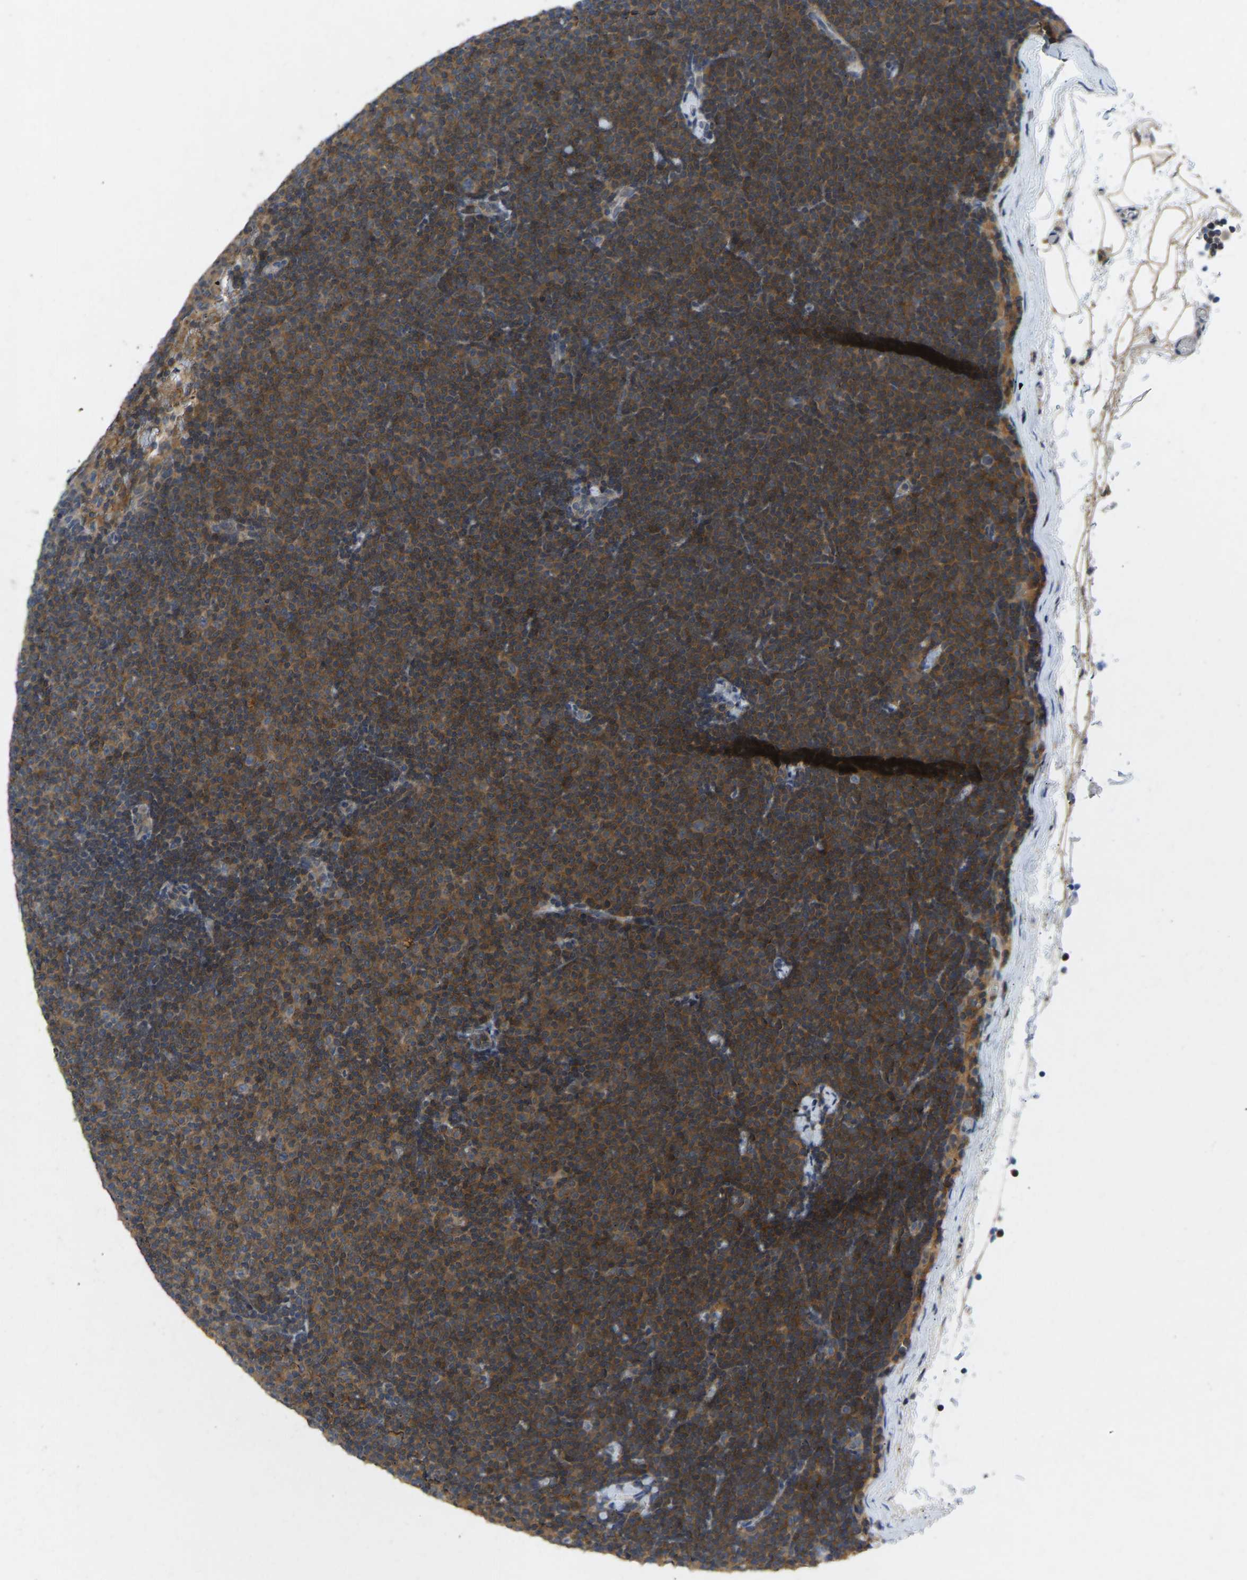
{"staining": {"intensity": "moderate", "quantity": ">75%", "location": "cytoplasmic/membranous"}, "tissue": "lymphoma", "cell_type": "Tumor cells", "image_type": "cancer", "snomed": [{"axis": "morphology", "description": "Malignant lymphoma, non-Hodgkin's type, Low grade"}, {"axis": "topography", "description": "Lymph node"}], "caption": "Immunohistochemistry micrograph of human malignant lymphoma, non-Hodgkin's type (low-grade) stained for a protein (brown), which demonstrates medium levels of moderate cytoplasmic/membranous staining in about >75% of tumor cells.", "gene": "NDRG3", "patient": {"sex": "female", "age": 53}}